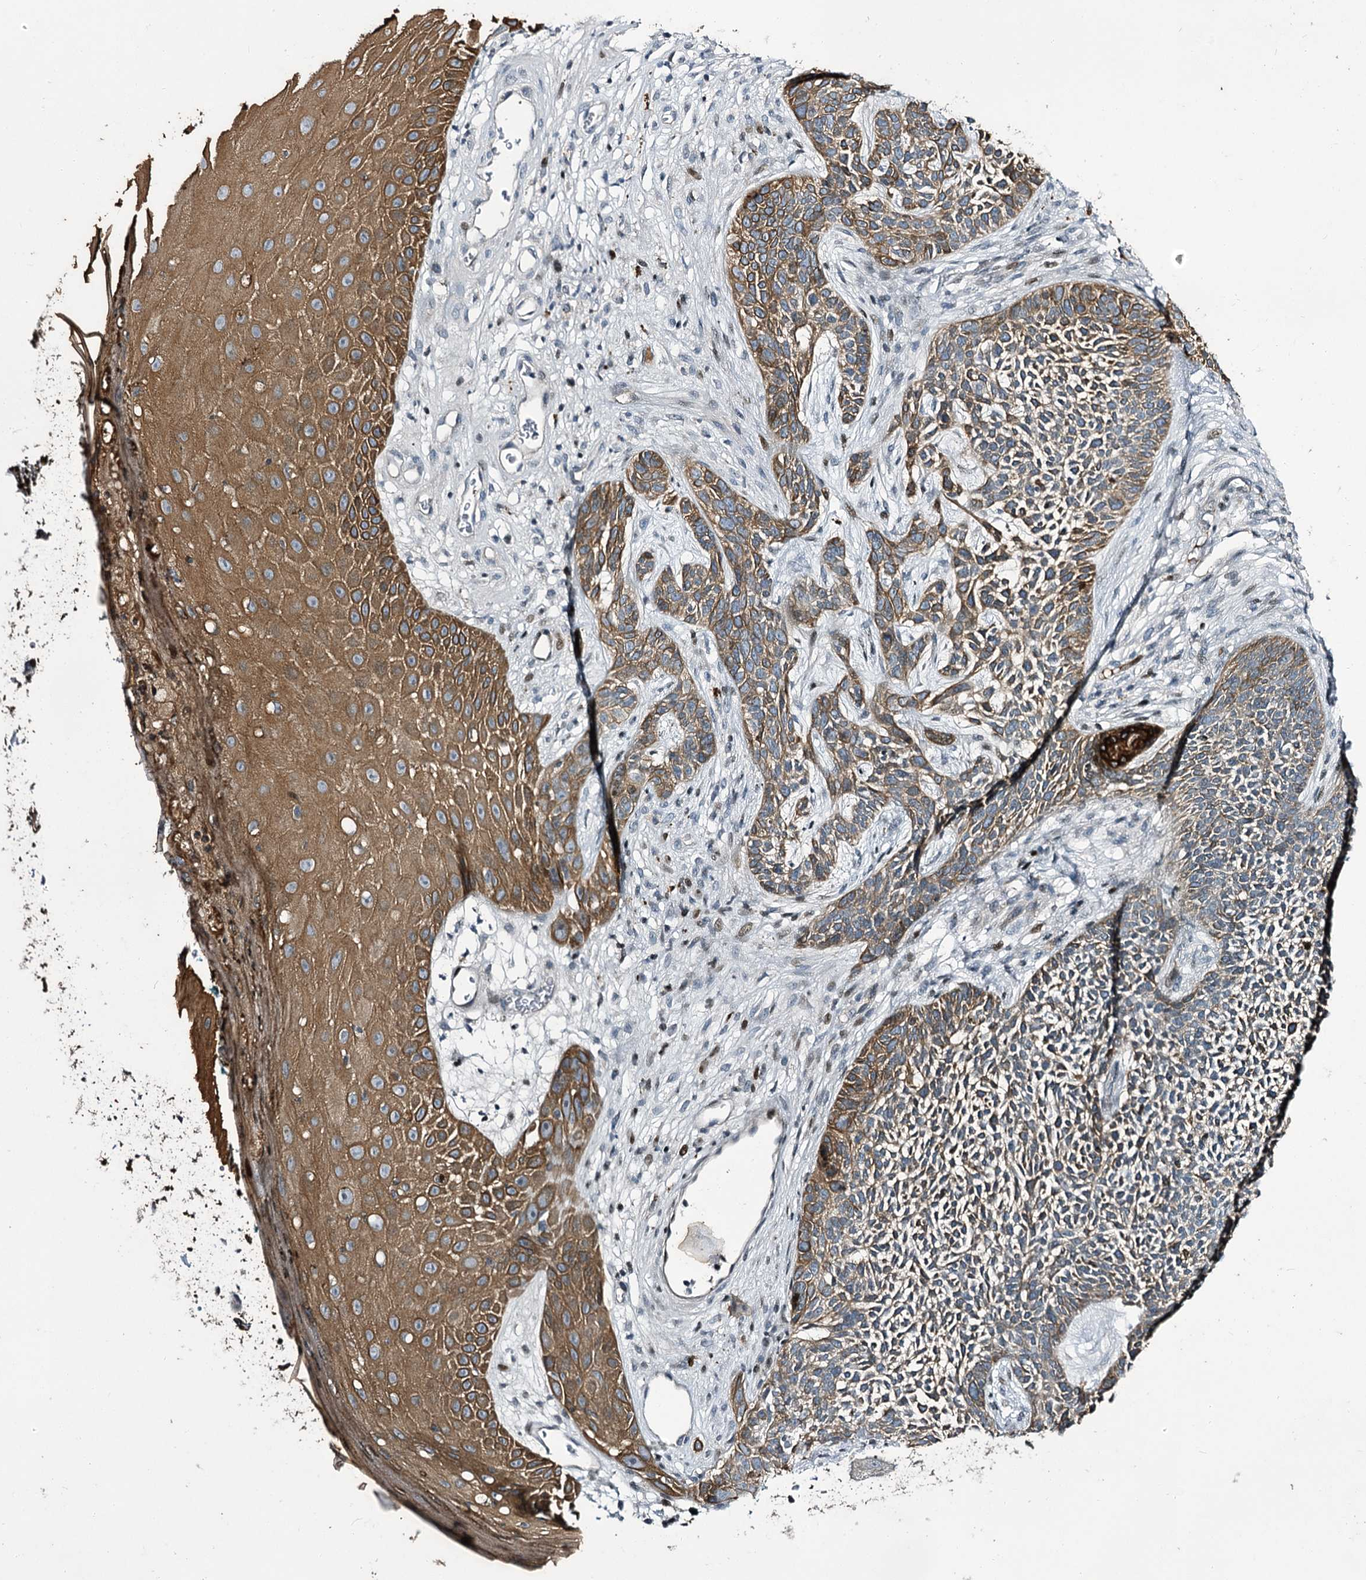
{"staining": {"intensity": "moderate", "quantity": "25%-75%", "location": "cytoplasmic/membranous"}, "tissue": "skin cancer", "cell_type": "Tumor cells", "image_type": "cancer", "snomed": [{"axis": "morphology", "description": "Basal cell carcinoma"}, {"axis": "topography", "description": "Skin"}], "caption": "There is medium levels of moderate cytoplasmic/membranous positivity in tumor cells of skin cancer (basal cell carcinoma), as demonstrated by immunohistochemical staining (brown color).", "gene": "ITFG2", "patient": {"sex": "female", "age": 84}}